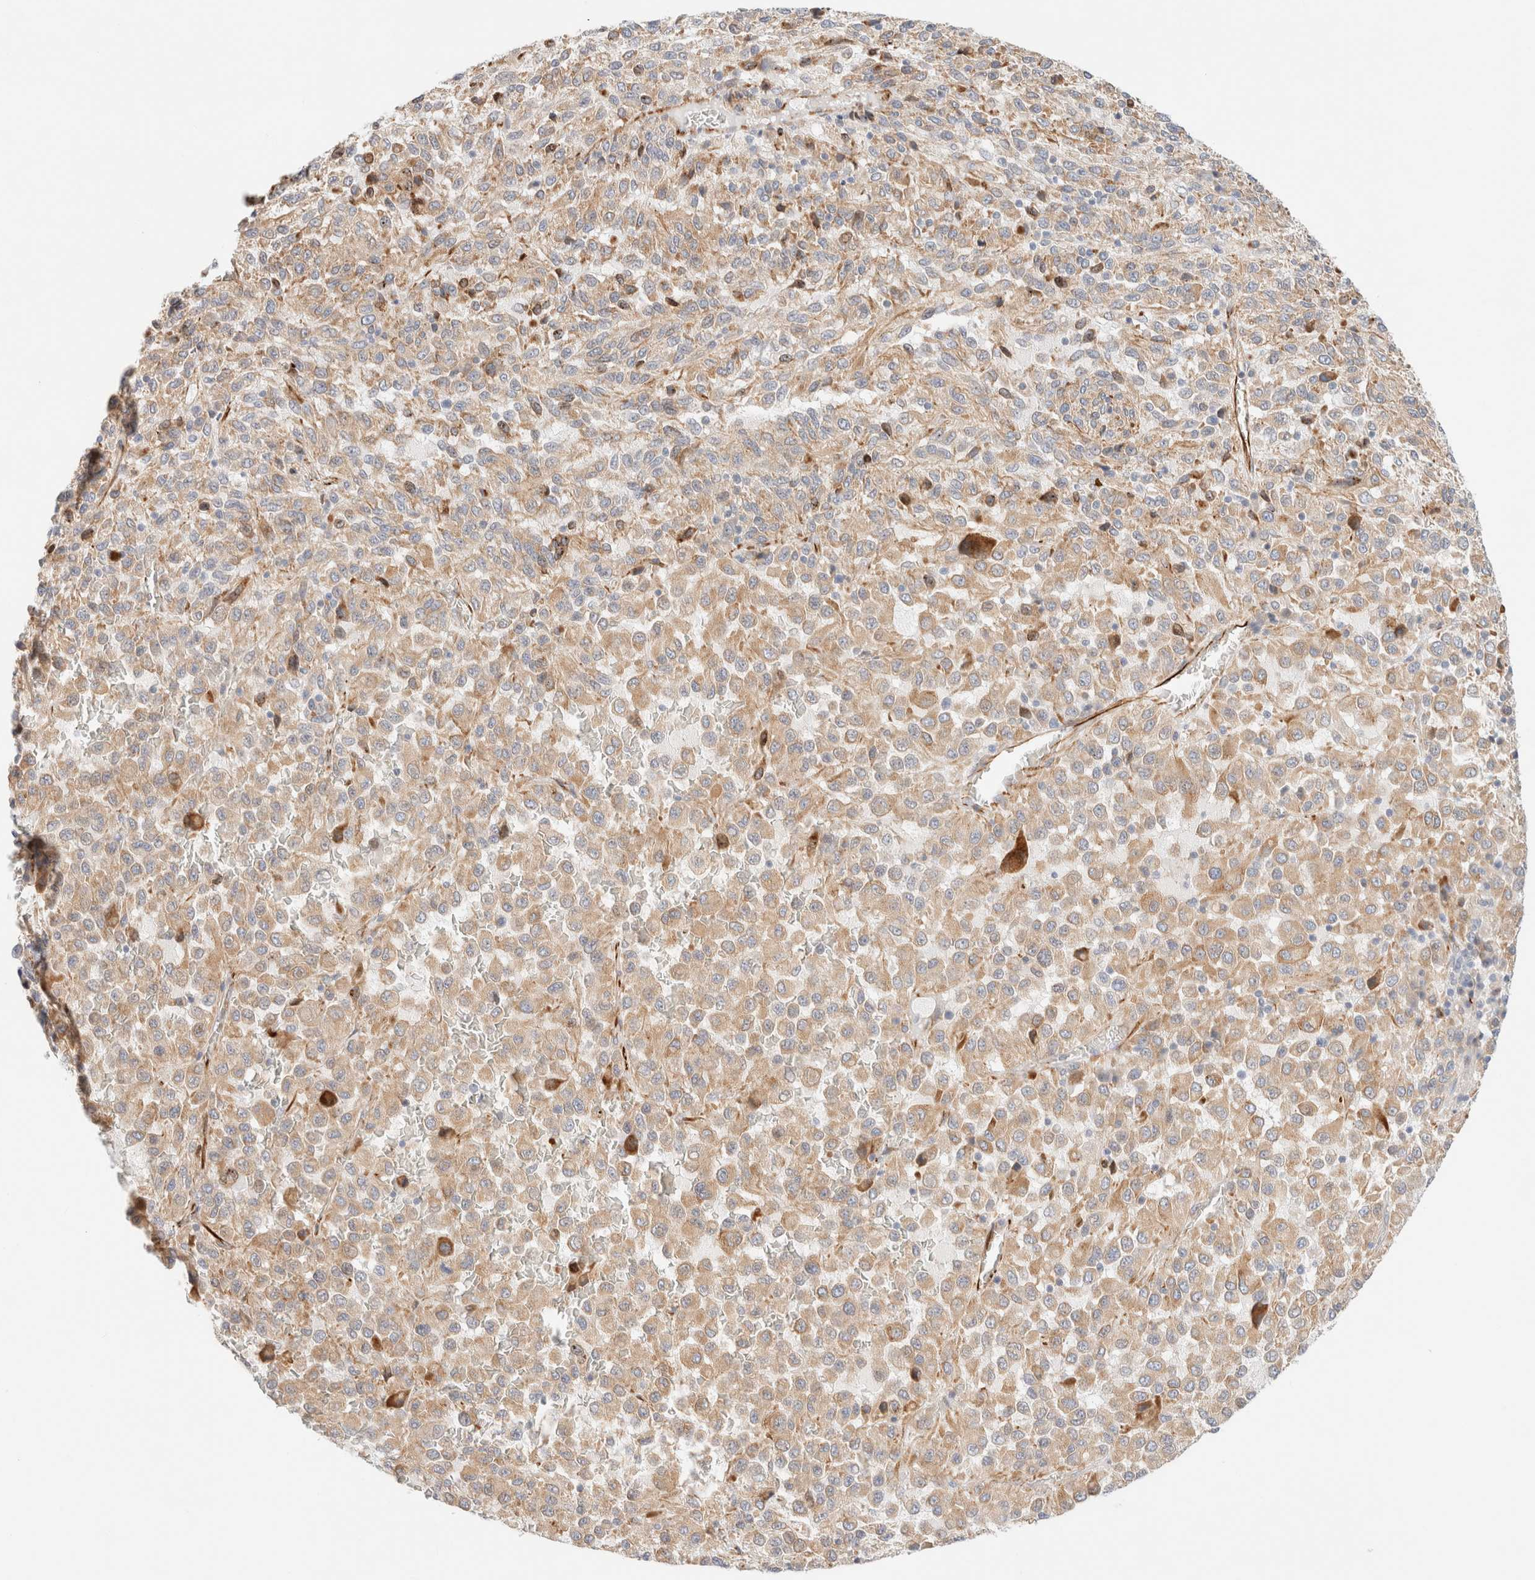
{"staining": {"intensity": "weak", "quantity": ">75%", "location": "cytoplasmic/membranous"}, "tissue": "melanoma", "cell_type": "Tumor cells", "image_type": "cancer", "snomed": [{"axis": "morphology", "description": "Malignant melanoma, Metastatic site"}, {"axis": "topography", "description": "Lung"}], "caption": "IHC micrograph of human melanoma stained for a protein (brown), which demonstrates low levels of weak cytoplasmic/membranous expression in approximately >75% of tumor cells.", "gene": "SLC25A48", "patient": {"sex": "male", "age": 64}}